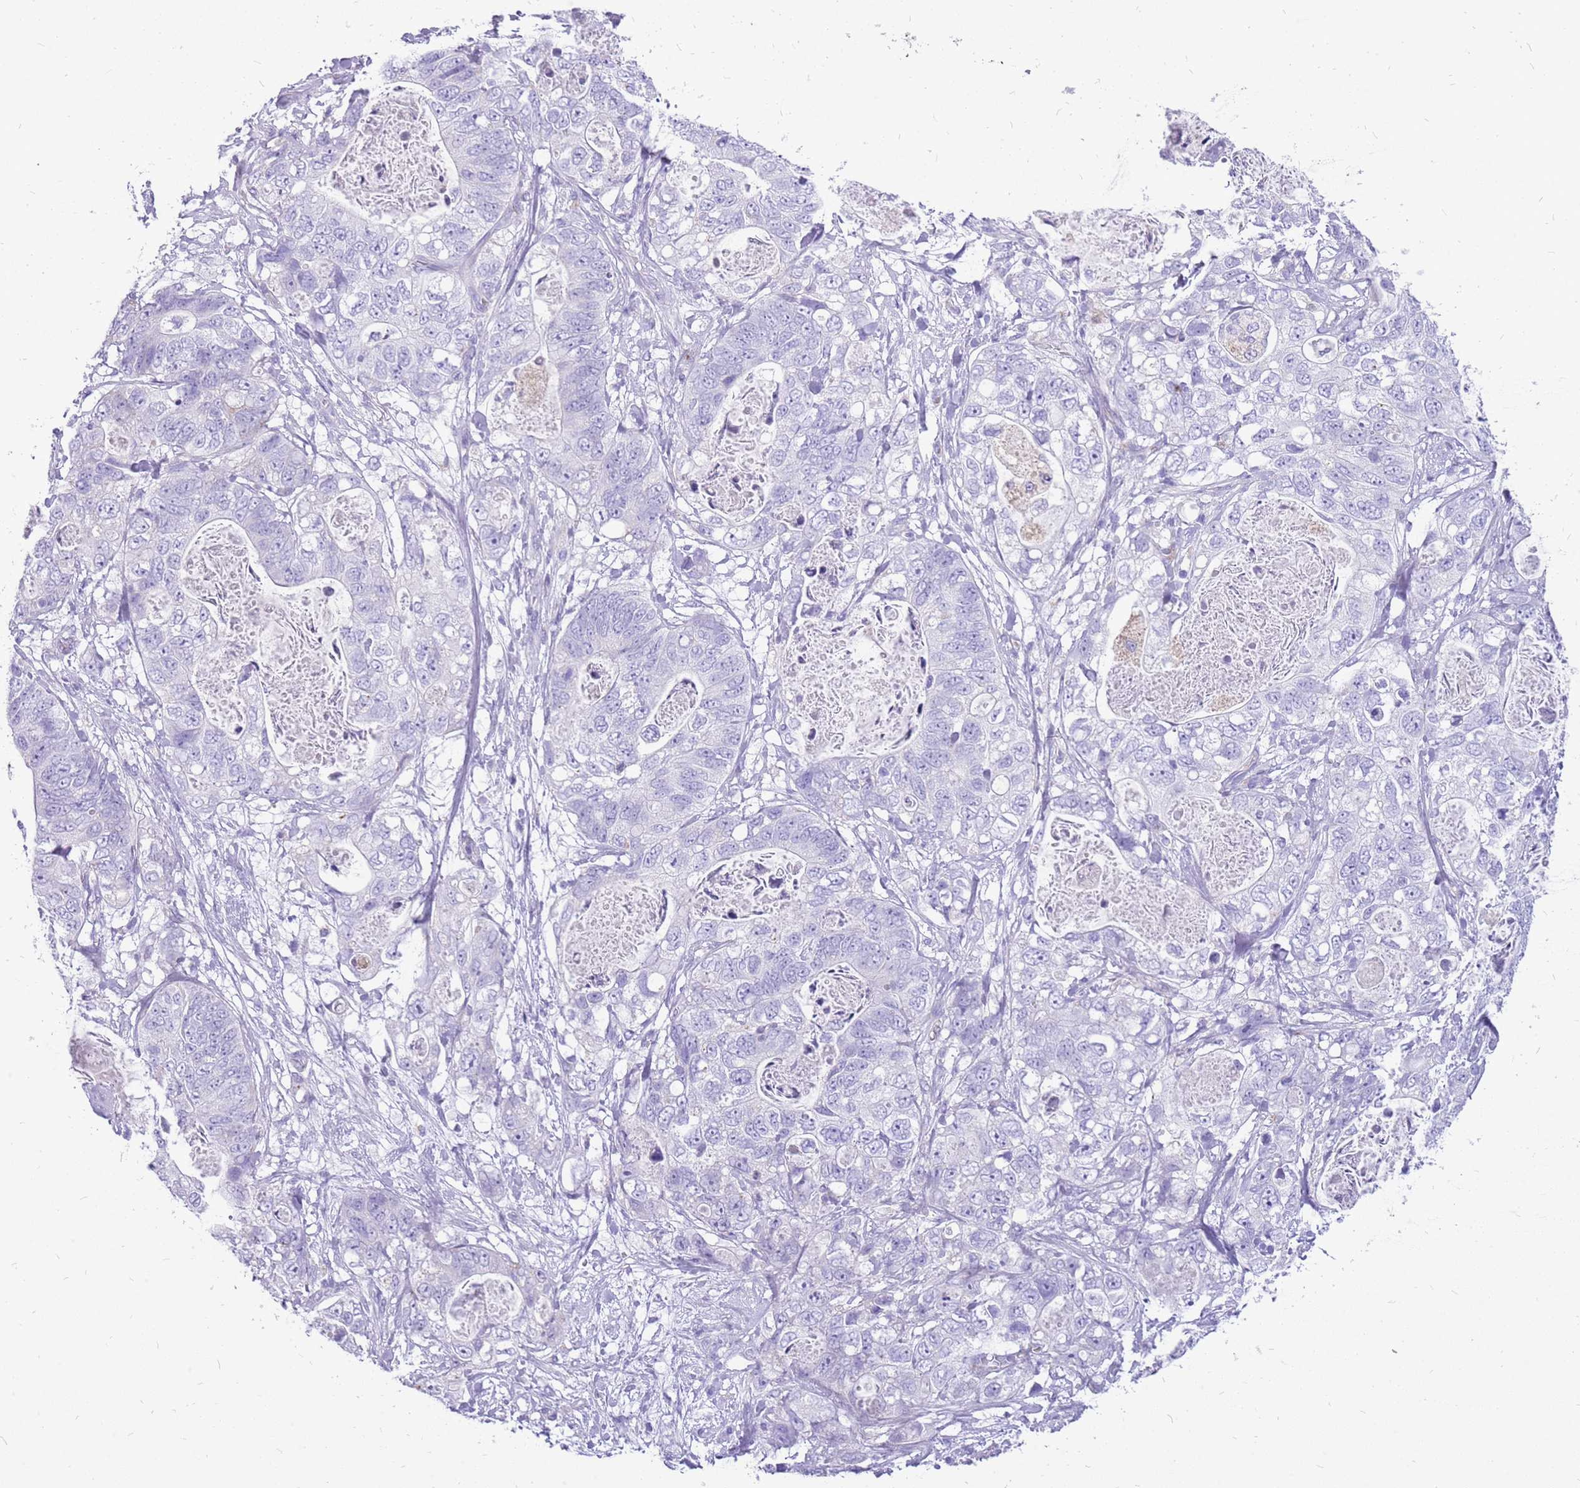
{"staining": {"intensity": "negative", "quantity": "none", "location": "none"}, "tissue": "stomach cancer", "cell_type": "Tumor cells", "image_type": "cancer", "snomed": [{"axis": "morphology", "description": "Normal tissue, NOS"}, {"axis": "morphology", "description": "Adenocarcinoma, NOS"}, {"axis": "topography", "description": "Stomach"}], "caption": "The micrograph shows no staining of tumor cells in stomach cancer.", "gene": "PCNX1", "patient": {"sex": "female", "age": 89}}